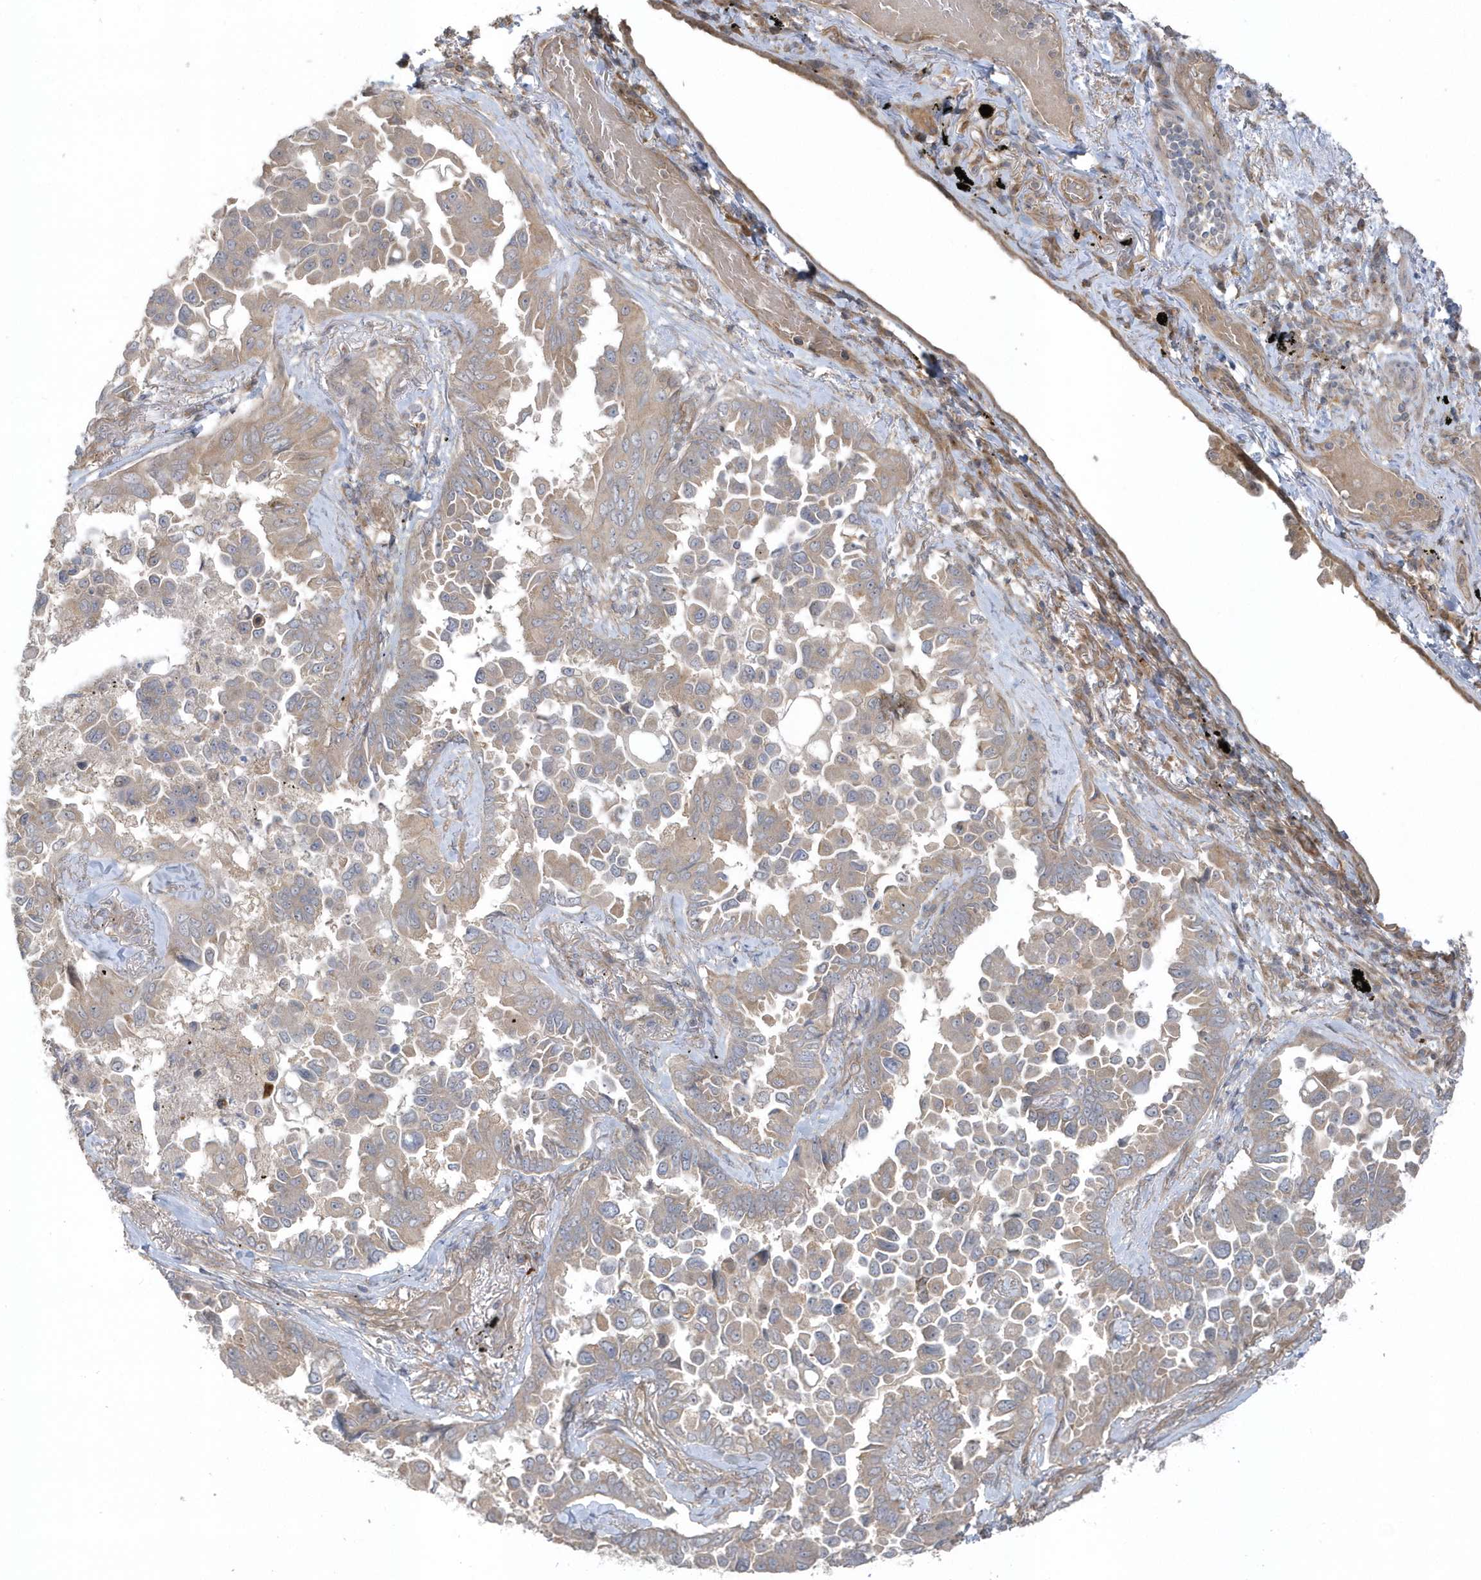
{"staining": {"intensity": "weak", "quantity": "25%-75%", "location": "cytoplasmic/membranous"}, "tissue": "lung cancer", "cell_type": "Tumor cells", "image_type": "cancer", "snomed": [{"axis": "morphology", "description": "Adenocarcinoma, NOS"}, {"axis": "topography", "description": "Lung"}], "caption": "The micrograph demonstrates immunohistochemical staining of lung cancer. There is weak cytoplasmic/membranous staining is identified in about 25%-75% of tumor cells. The protein is shown in brown color, while the nuclei are stained blue.", "gene": "ACTR1A", "patient": {"sex": "female", "age": 67}}